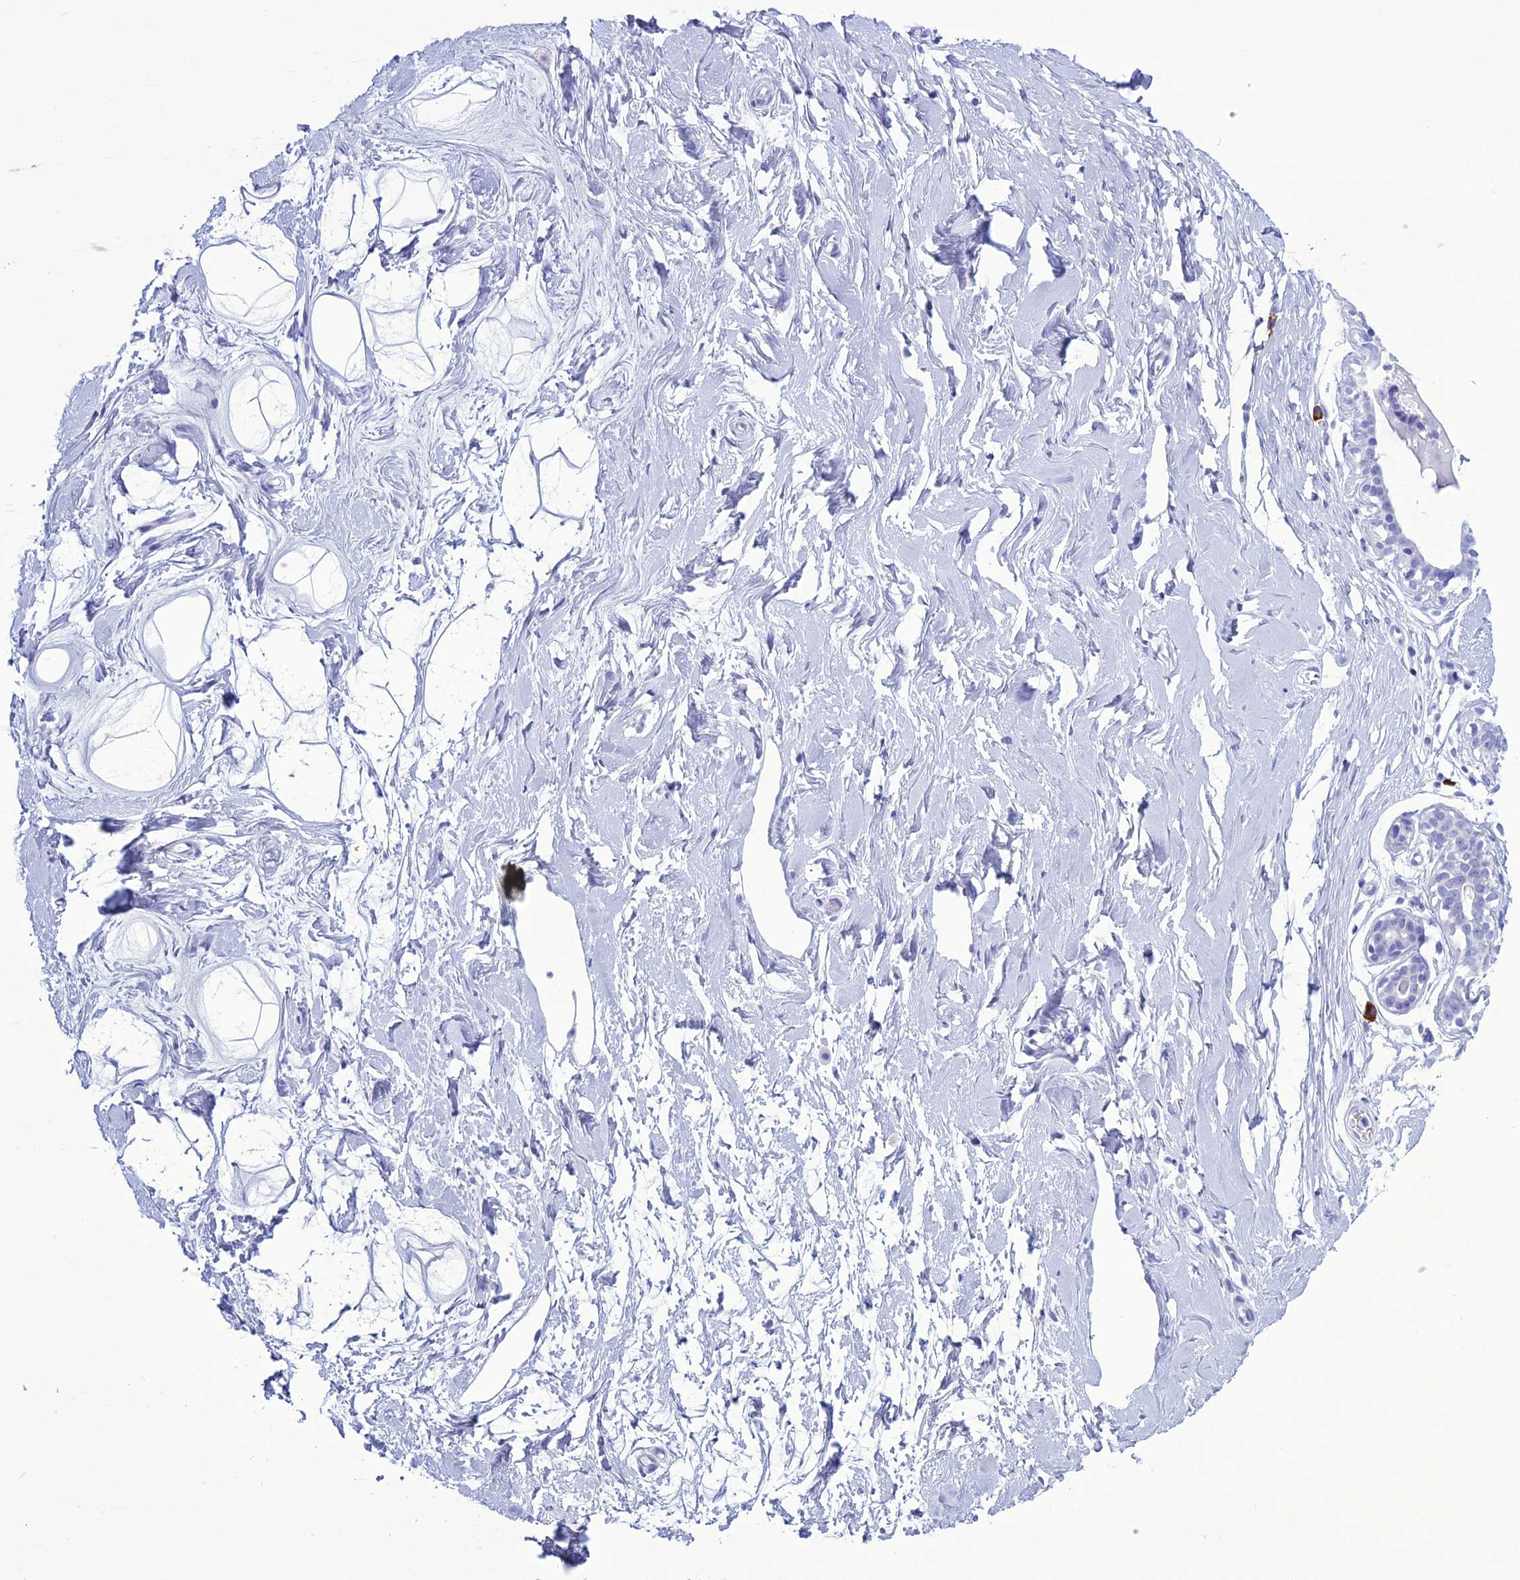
{"staining": {"intensity": "negative", "quantity": "none", "location": "none"}, "tissue": "breast", "cell_type": "Adipocytes", "image_type": "normal", "snomed": [{"axis": "morphology", "description": "Normal tissue, NOS"}, {"axis": "morphology", "description": "Adenoma, NOS"}, {"axis": "topography", "description": "Breast"}], "caption": "Immunohistochemistry of normal breast demonstrates no staining in adipocytes. (Brightfield microscopy of DAB (3,3'-diaminobenzidine) immunohistochemistry (IHC) at high magnification).", "gene": "MZB1", "patient": {"sex": "female", "age": 23}}